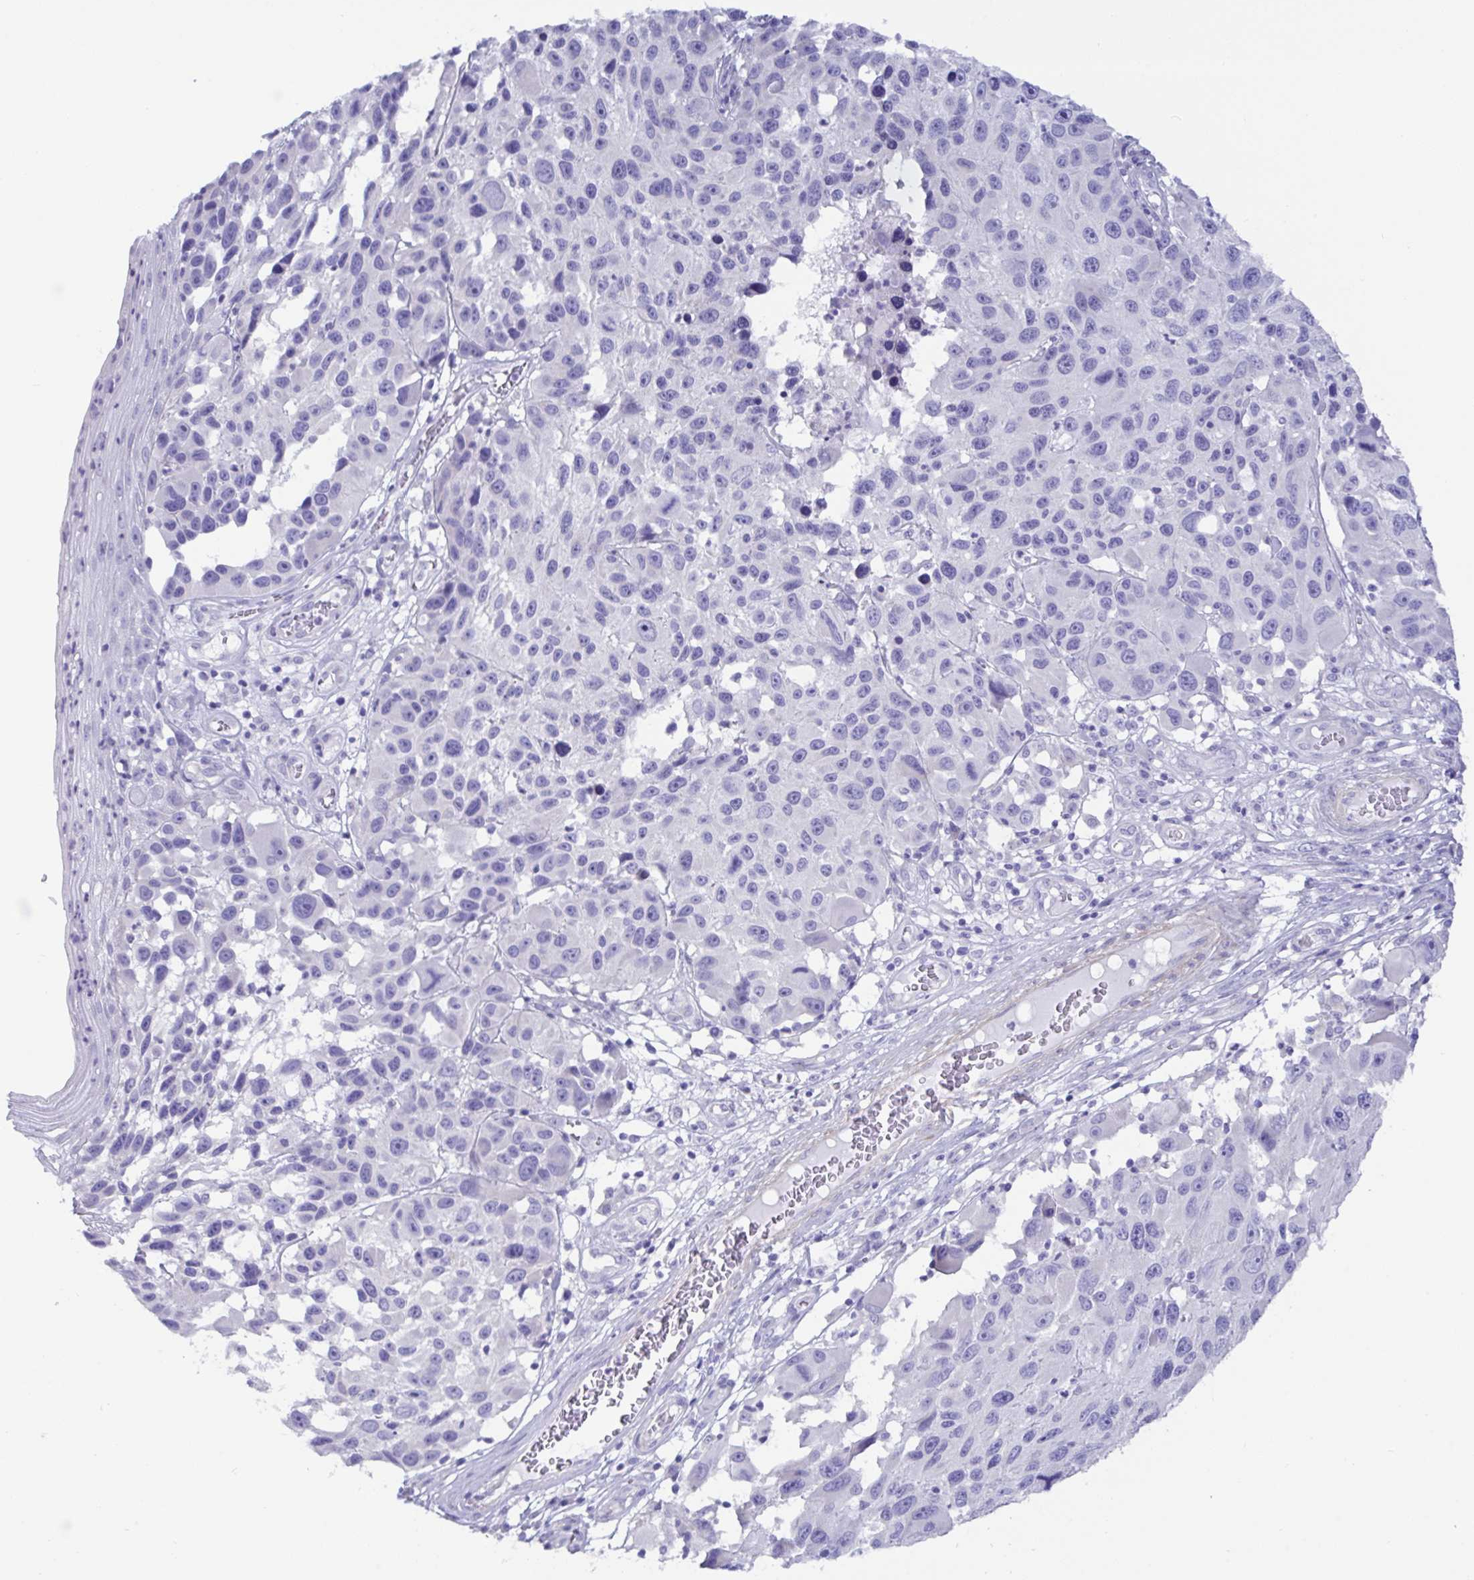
{"staining": {"intensity": "negative", "quantity": "none", "location": "none"}, "tissue": "melanoma", "cell_type": "Tumor cells", "image_type": "cancer", "snomed": [{"axis": "morphology", "description": "Malignant melanoma, NOS"}, {"axis": "topography", "description": "Skin"}], "caption": "The histopathology image demonstrates no staining of tumor cells in malignant melanoma. (DAB IHC with hematoxylin counter stain).", "gene": "MED11", "patient": {"sex": "male", "age": 53}}